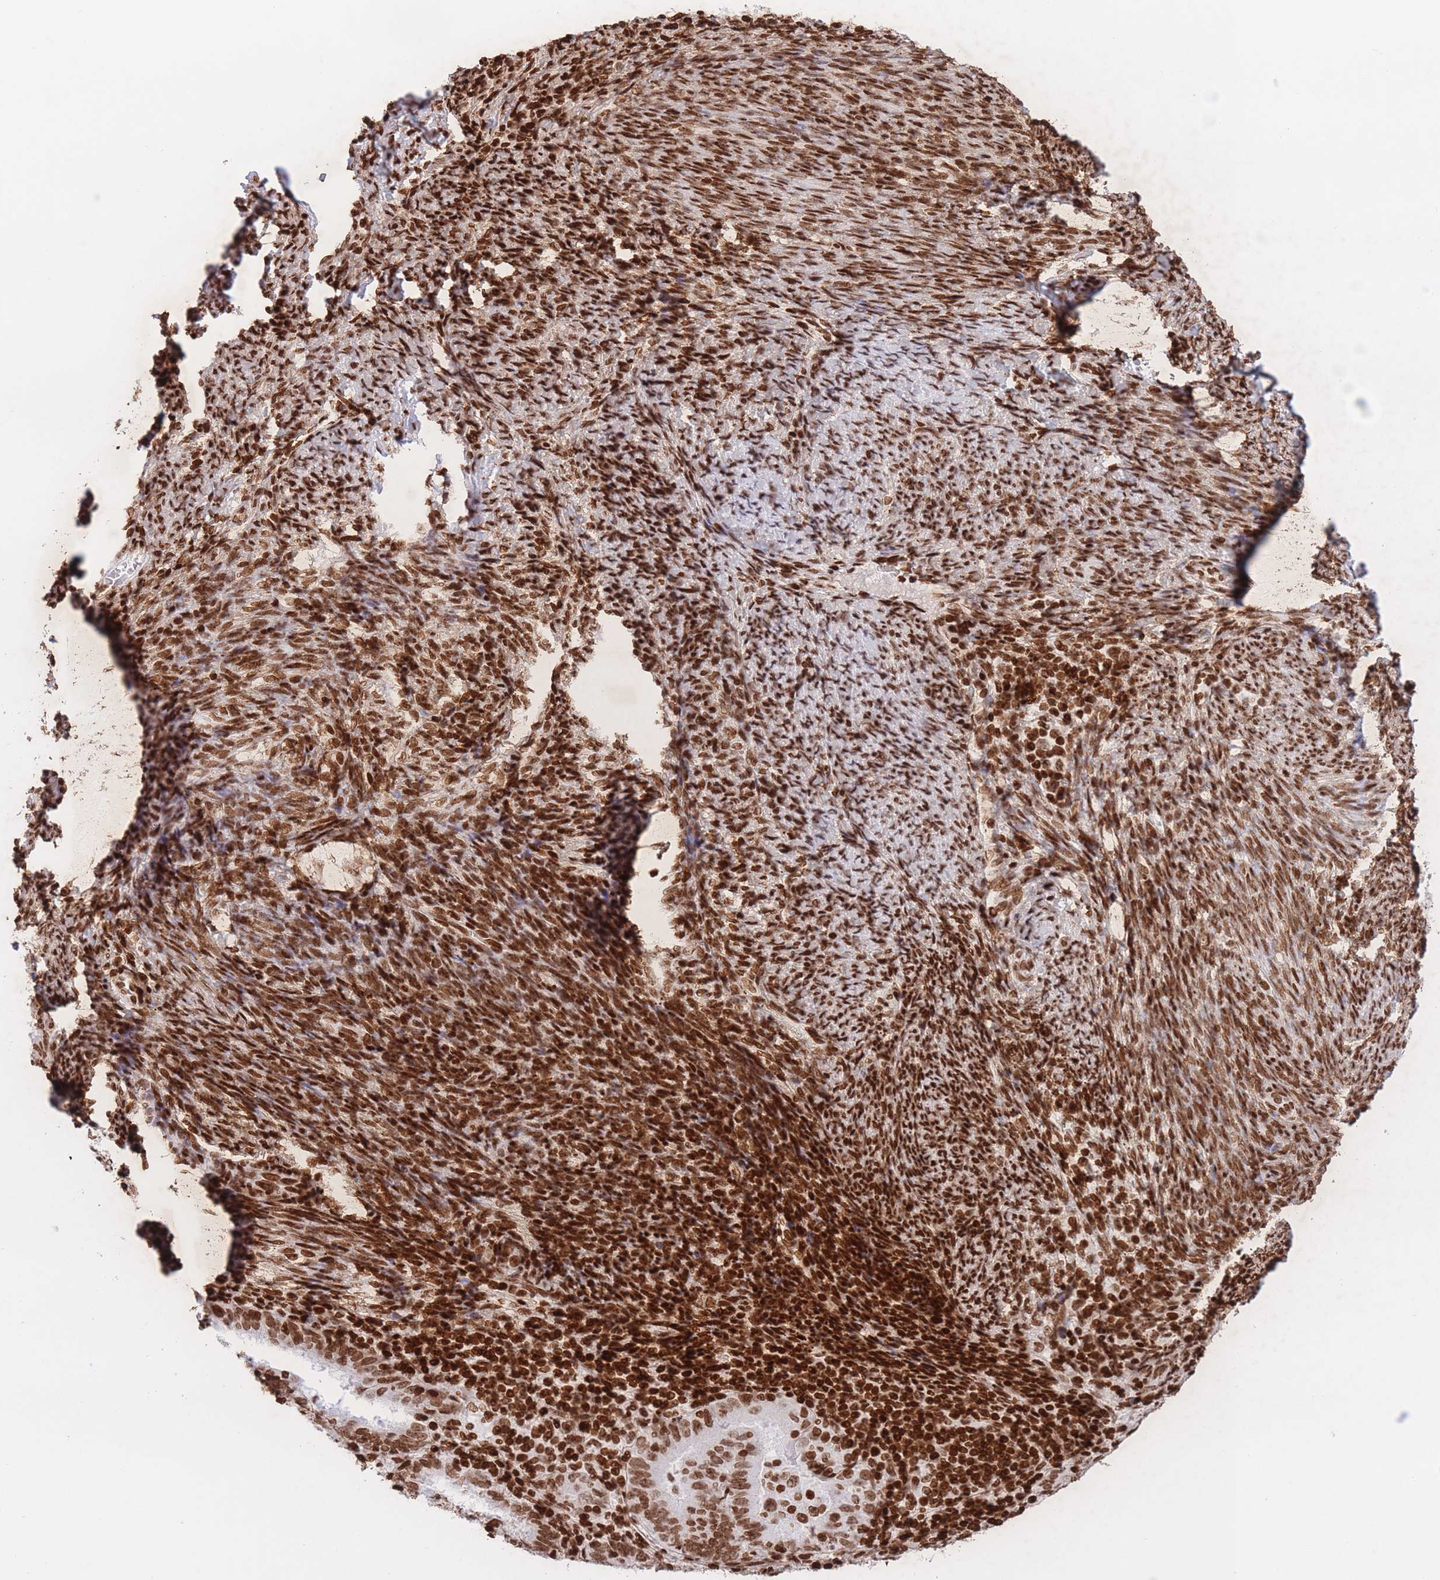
{"staining": {"intensity": "moderate", "quantity": ">75%", "location": "nuclear"}, "tissue": "endometrial cancer", "cell_type": "Tumor cells", "image_type": "cancer", "snomed": [{"axis": "morphology", "description": "Adenocarcinoma, NOS"}, {"axis": "topography", "description": "Endometrium"}], "caption": "Tumor cells exhibit medium levels of moderate nuclear staining in approximately >75% of cells in human endometrial cancer. Using DAB (3,3'-diaminobenzidine) (brown) and hematoxylin (blue) stains, captured at high magnification using brightfield microscopy.", "gene": "H2BC11", "patient": {"sex": "female", "age": 70}}